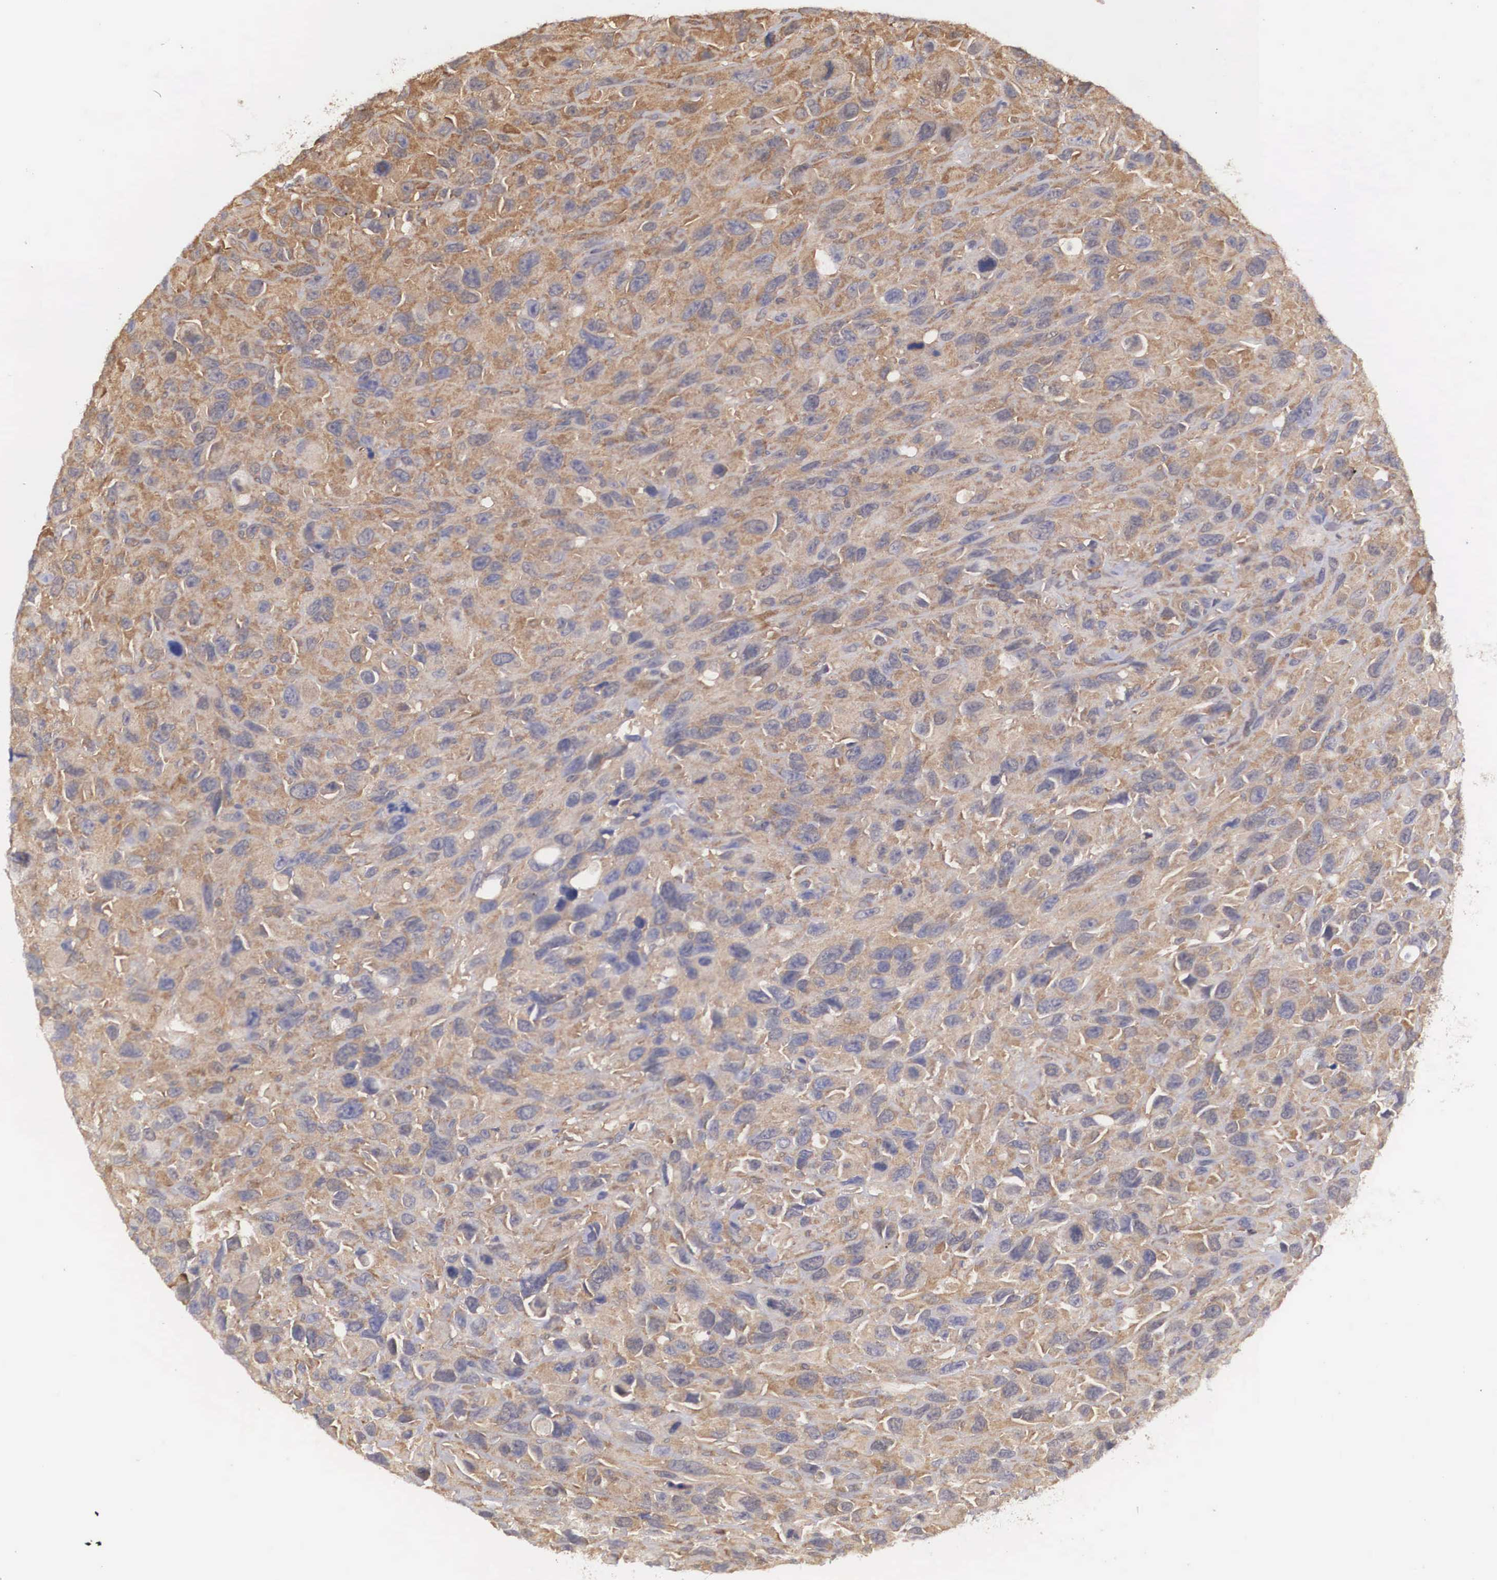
{"staining": {"intensity": "moderate", "quantity": ">75%", "location": "cytoplasmic/membranous"}, "tissue": "renal cancer", "cell_type": "Tumor cells", "image_type": "cancer", "snomed": [{"axis": "morphology", "description": "Adenocarcinoma, NOS"}, {"axis": "topography", "description": "Kidney"}], "caption": "Protein positivity by immunohistochemistry (IHC) exhibits moderate cytoplasmic/membranous staining in approximately >75% of tumor cells in adenocarcinoma (renal).", "gene": "DHRS1", "patient": {"sex": "male", "age": 79}}